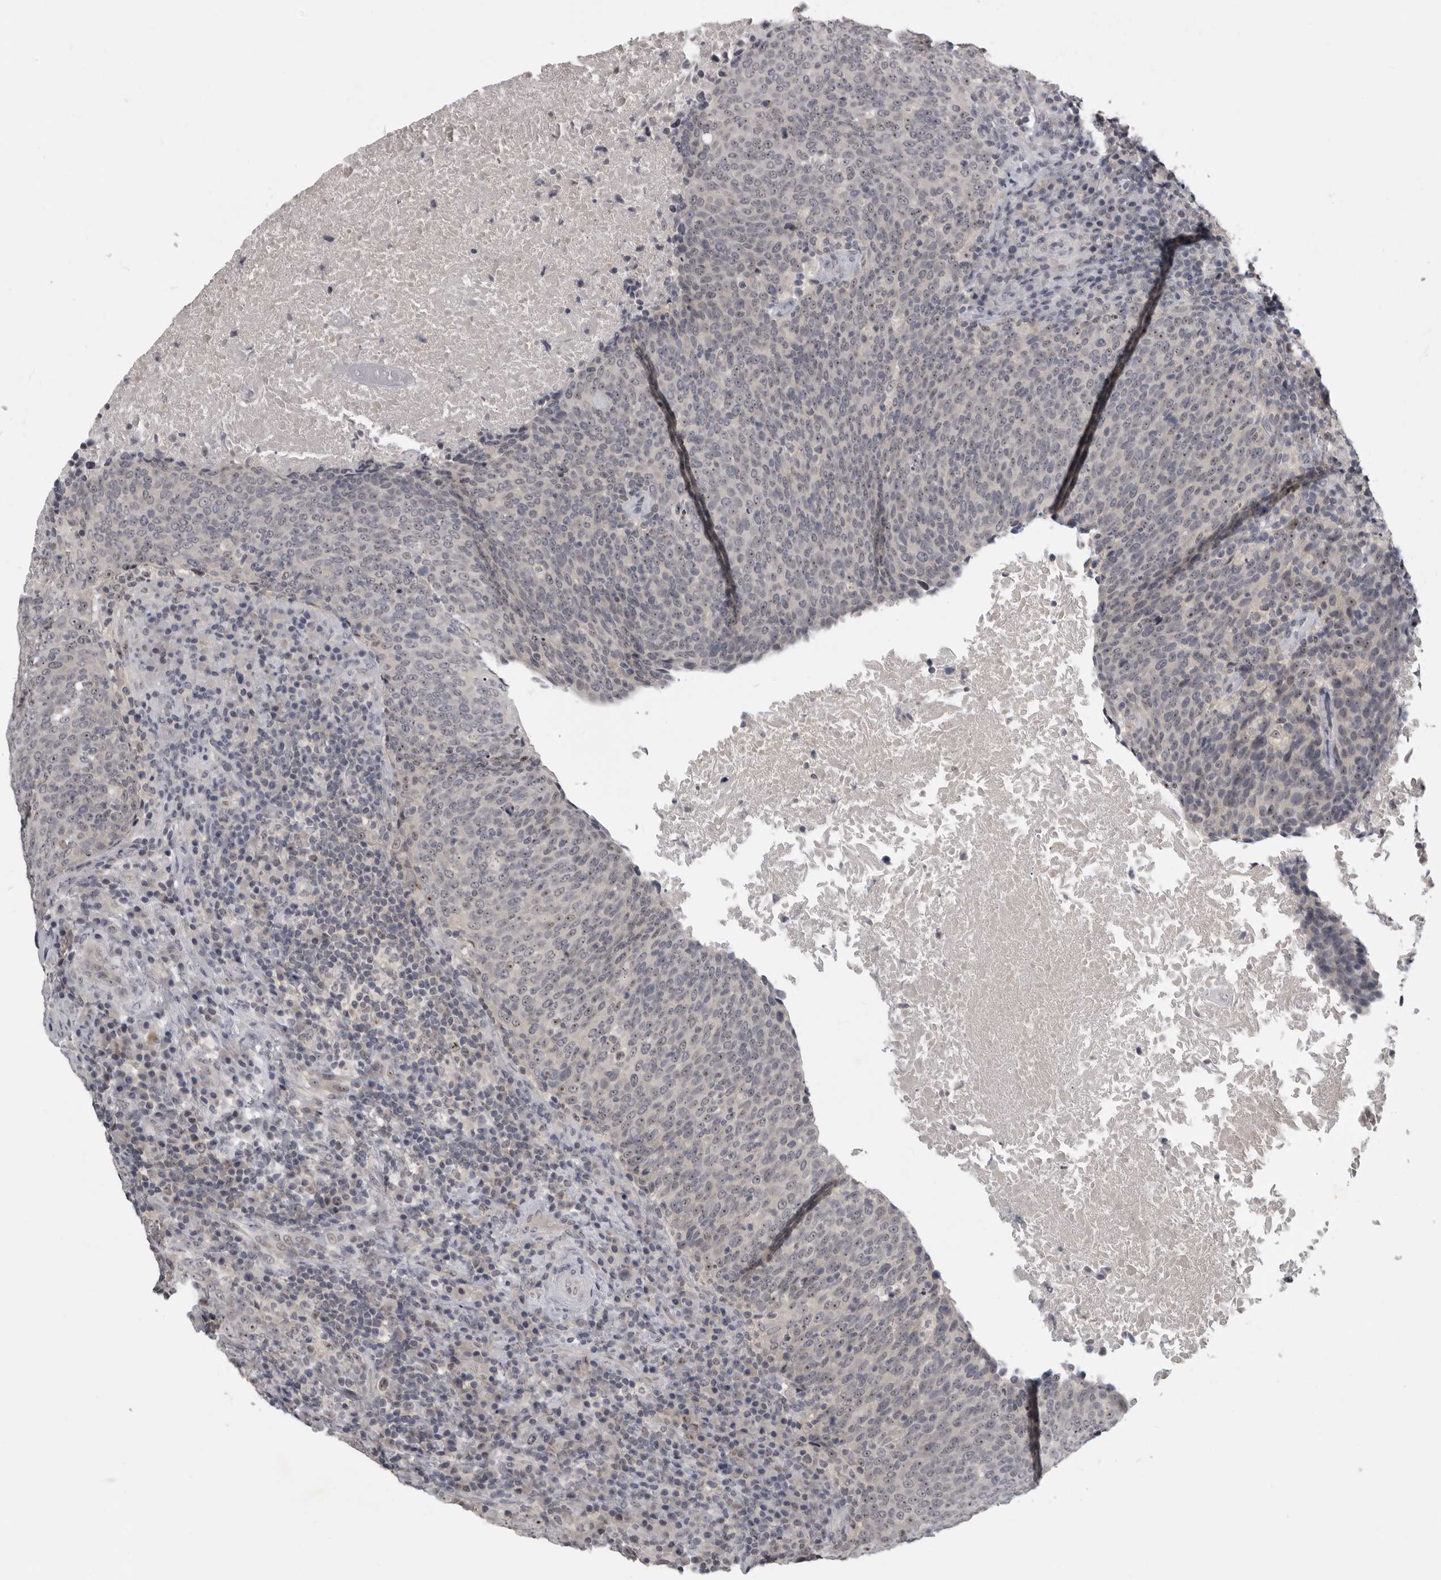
{"staining": {"intensity": "weak", "quantity": "<25%", "location": "nuclear"}, "tissue": "head and neck cancer", "cell_type": "Tumor cells", "image_type": "cancer", "snomed": [{"axis": "morphology", "description": "Squamous cell carcinoma, NOS"}, {"axis": "morphology", "description": "Squamous cell carcinoma, metastatic, NOS"}, {"axis": "topography", "description": "Lymph node"}, {"axis": "topography", "description": "Head-Neck"}], "caption": "Tumor cells show no significant protein positivity in head and neck metastatic squamous cell carcinoma.", "gene": "MRTO4", "patient": {"sex": "male", "age": 62}}